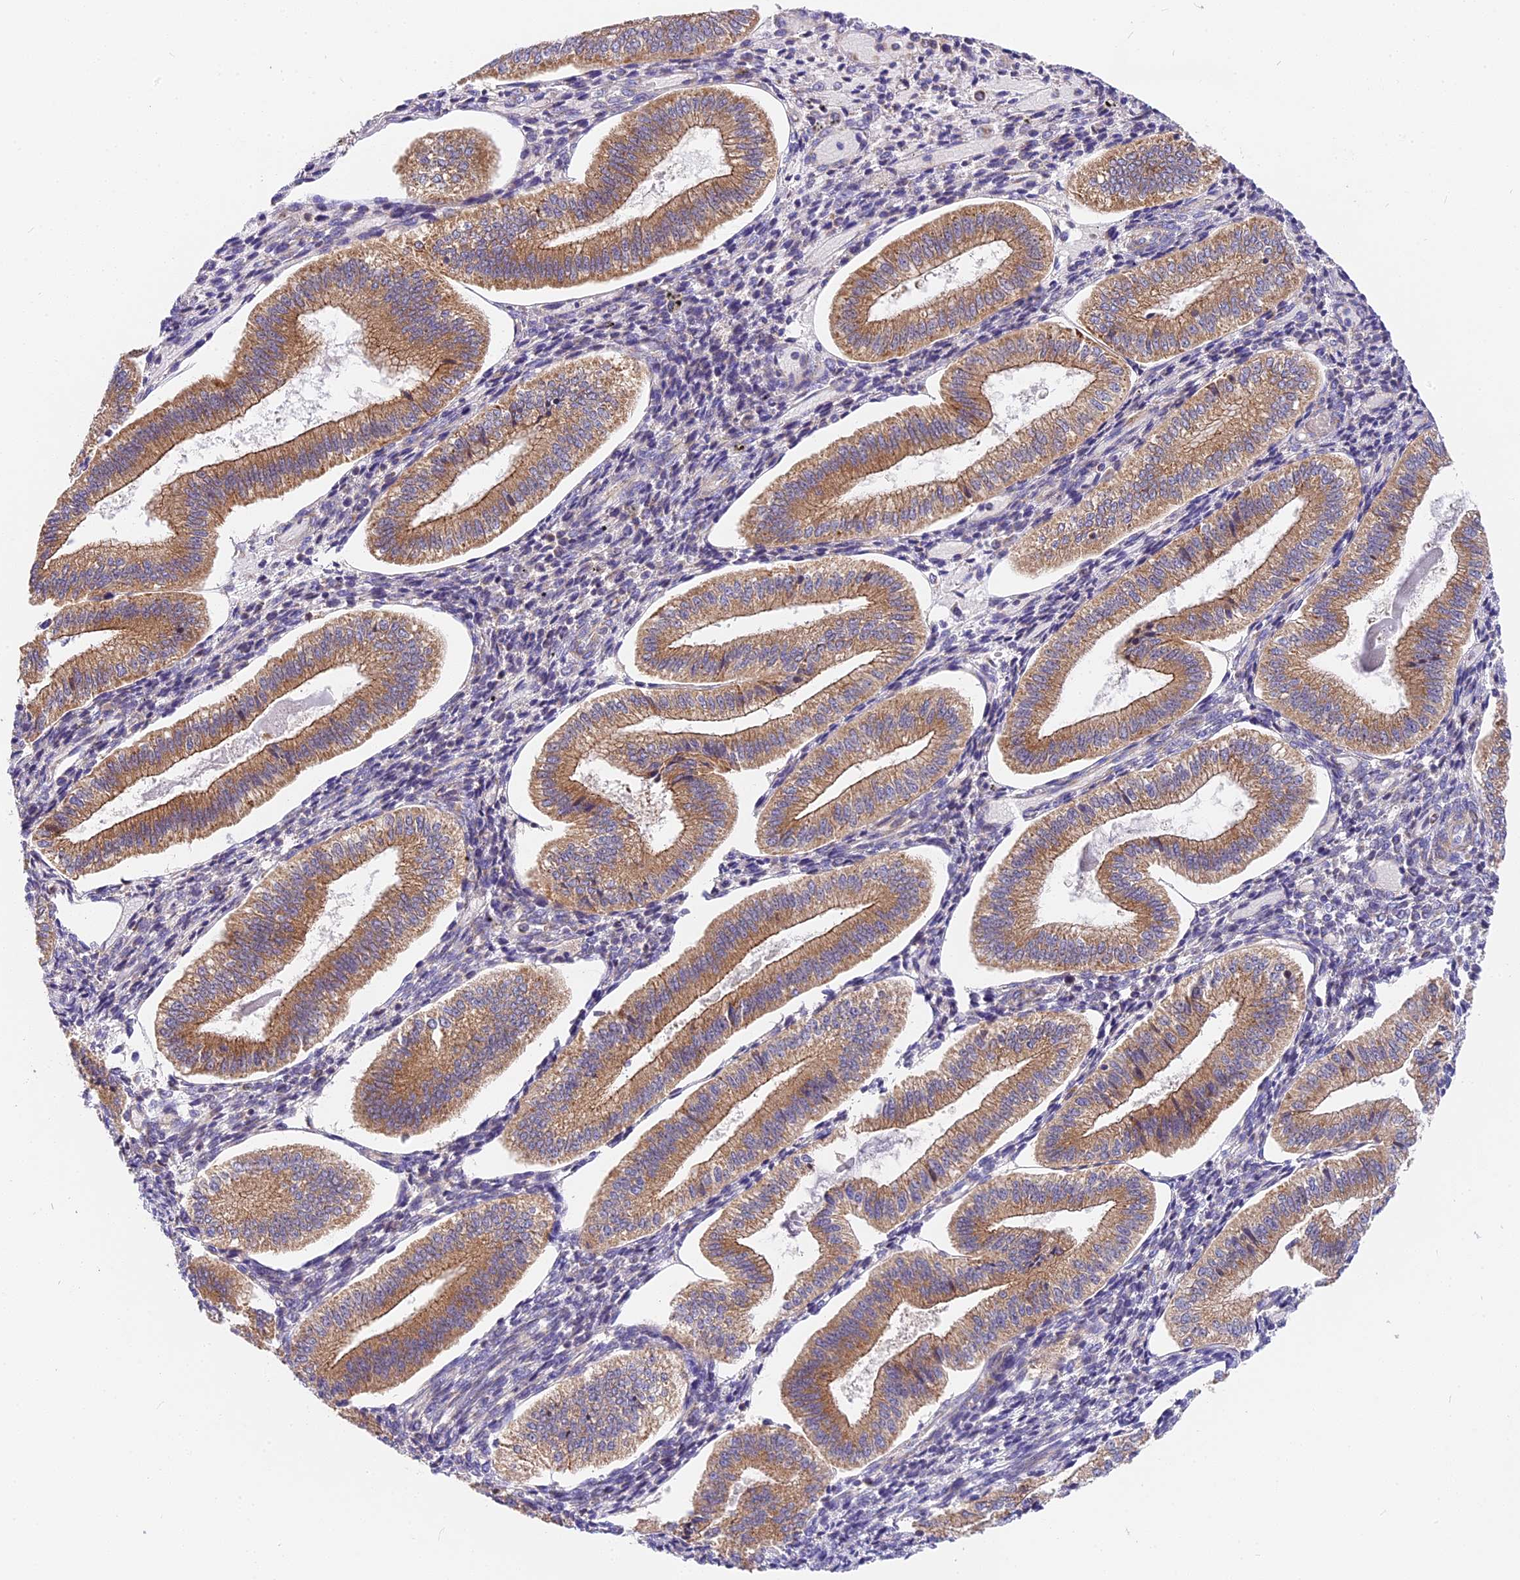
{"staining": {"intensity": "moderate", "quantity": "<25%", "location": "cytoplasmic/membranous"}, "tissue": "endometrium", "cell_type": "Cells in endometrial stroma", "image_type": "normal", "snomed": [{"axis": "morphology", "description": "Normal tissue, NOS"}, {"axis": "topography", "description": "Endometrium"}], "caption": "Immunohistochemical staining of unremarkable endometrium demonstrates <25% levels of moderate cytoplasmic/membranous protein staining in about <25% of cells in endometrial stroma. The staining was performed using DAB, with brown indicating positive protein expression. Nuclei are stained blue with hematoxylin.", "gene": "MRAS", "patient": {"sex": "female", "age": 34}}